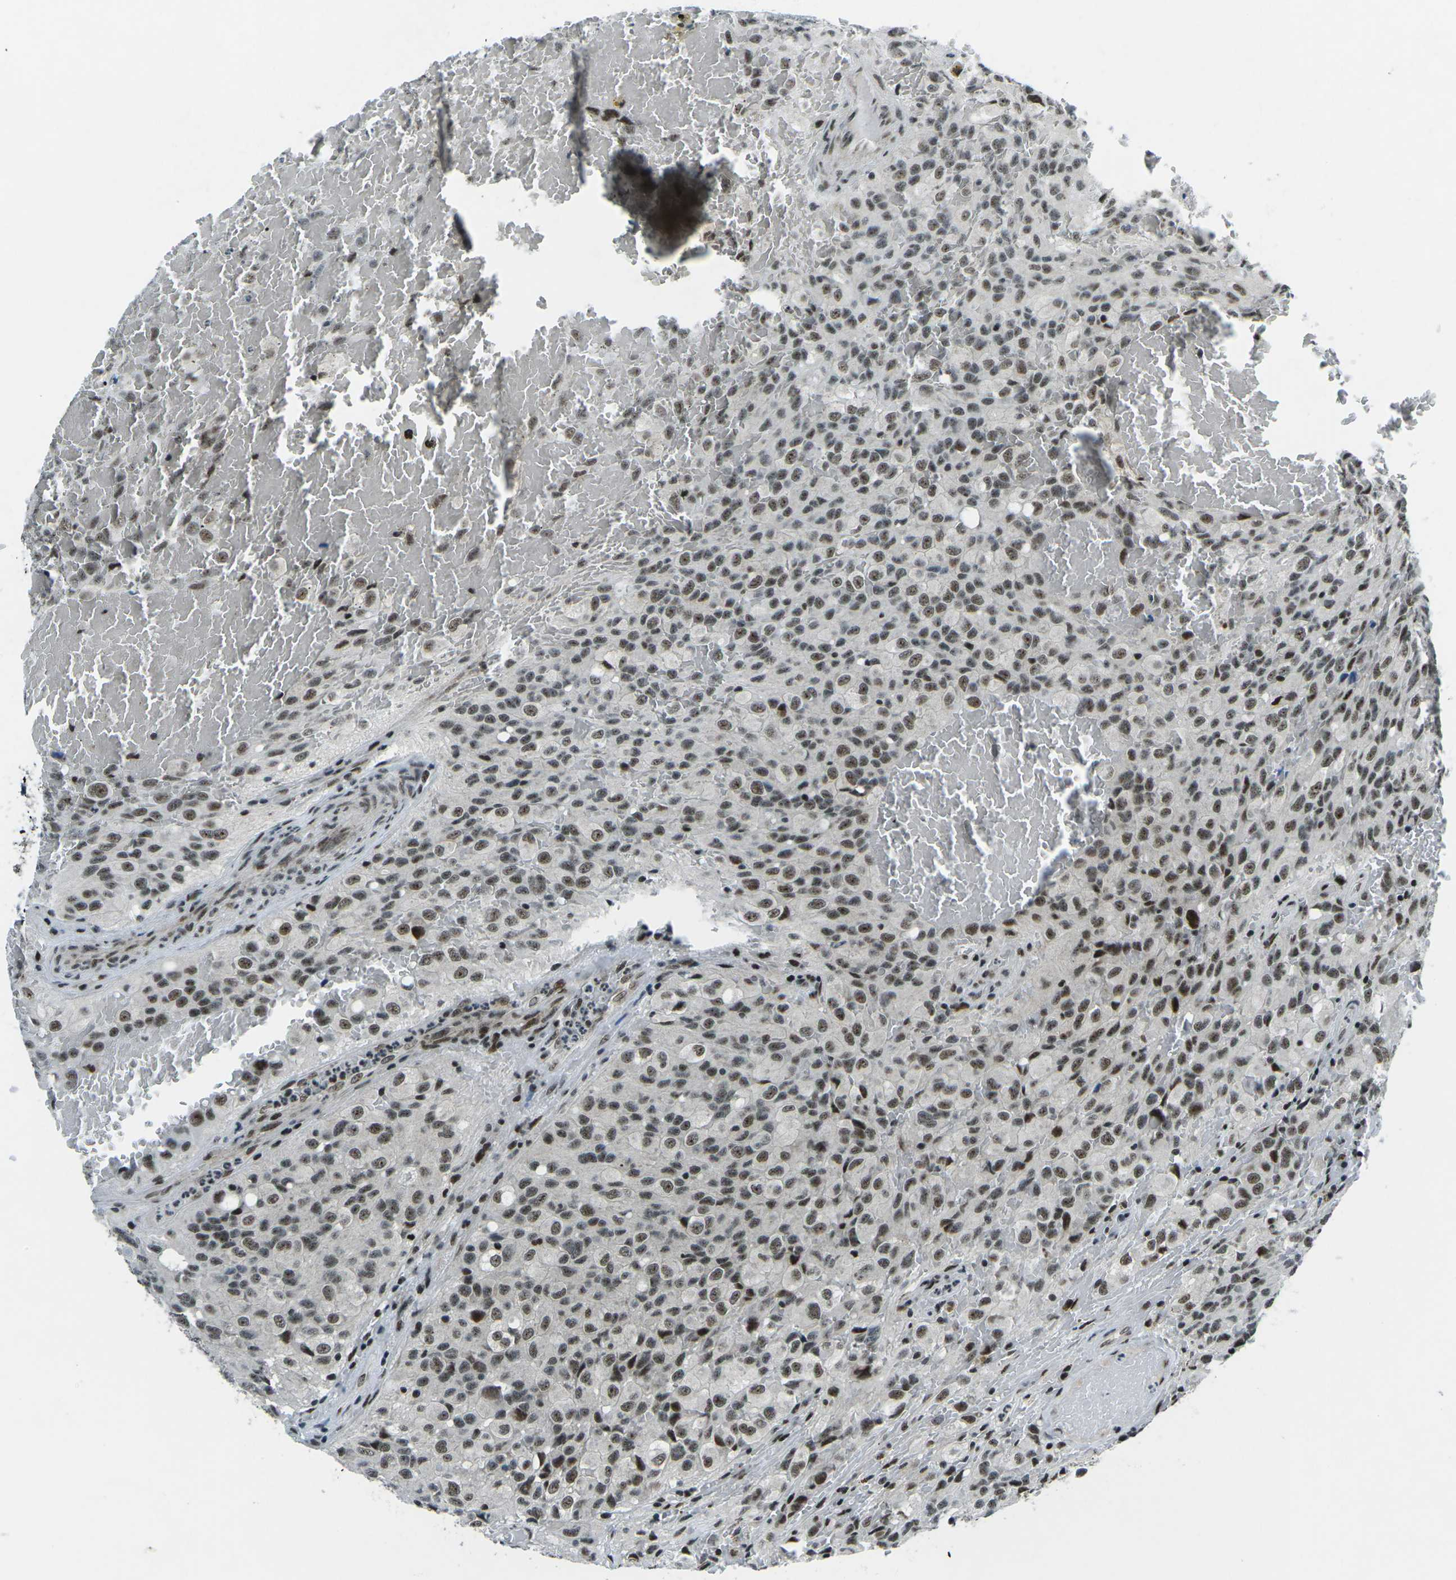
{"staining": {"intensity": "strong", "quantity": ">75%", "location": "nuclear"}, "tissue": "glioma", "cell_type": "Tumor cells", "image_type": "cancer", "snomed": [{"axis": "morphology", "description": "Glioma, malignant, High grade"}, {"axis": "topography", "description": "Brain"}], "caption": "Immunohistochemistry (IHC) image of human glioma stained for a protein (brown), which reveals high levels of strong nuclear staining in approximately >75% of tumor cells.", "gene": "RBL2", "patient": {"sex": "male", "age": 32}}